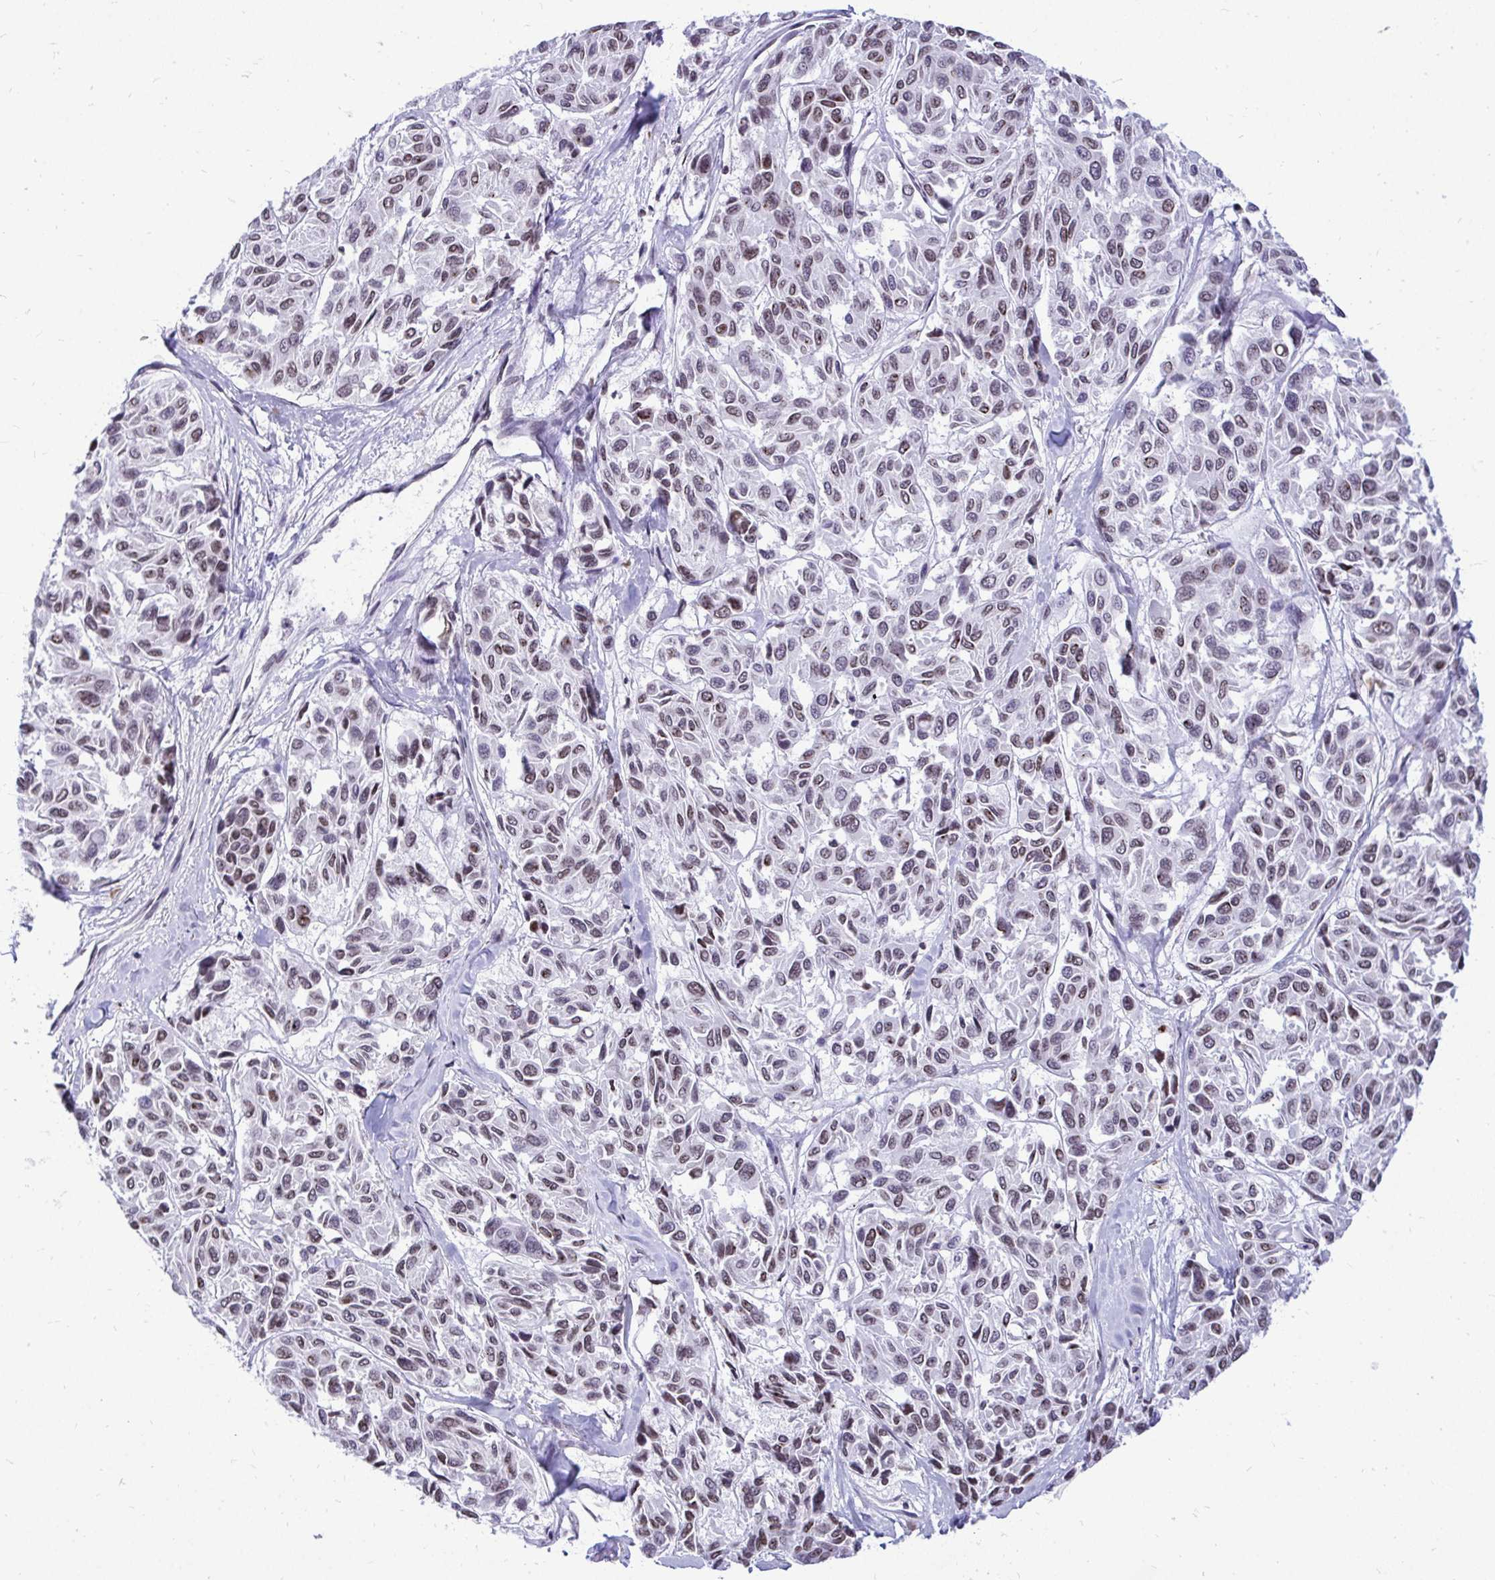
{"staining": {"intensity": "weak", "quantity": "25%-75%", "location": "cytoplasmic/membranous,nuclear"}, "tissue": "melanoma", "cell_type": "Tumor cells", "image_type": "cancer", "snomed": [{"axis": "morphology", "description": "Malignant melanoma, NOS"}, {"axis": "topography", "description": "Skin"}], "caption": "Immunohistochemistry micrograph of malignant melanoma stained for a protein (brown), which displays low levels of weak cytoplasmic/membranous and nuclear expression in about 25%-75% of tumor cells.", "gene": "BANF1", "patient": {"sex": "female", "age": 66}}